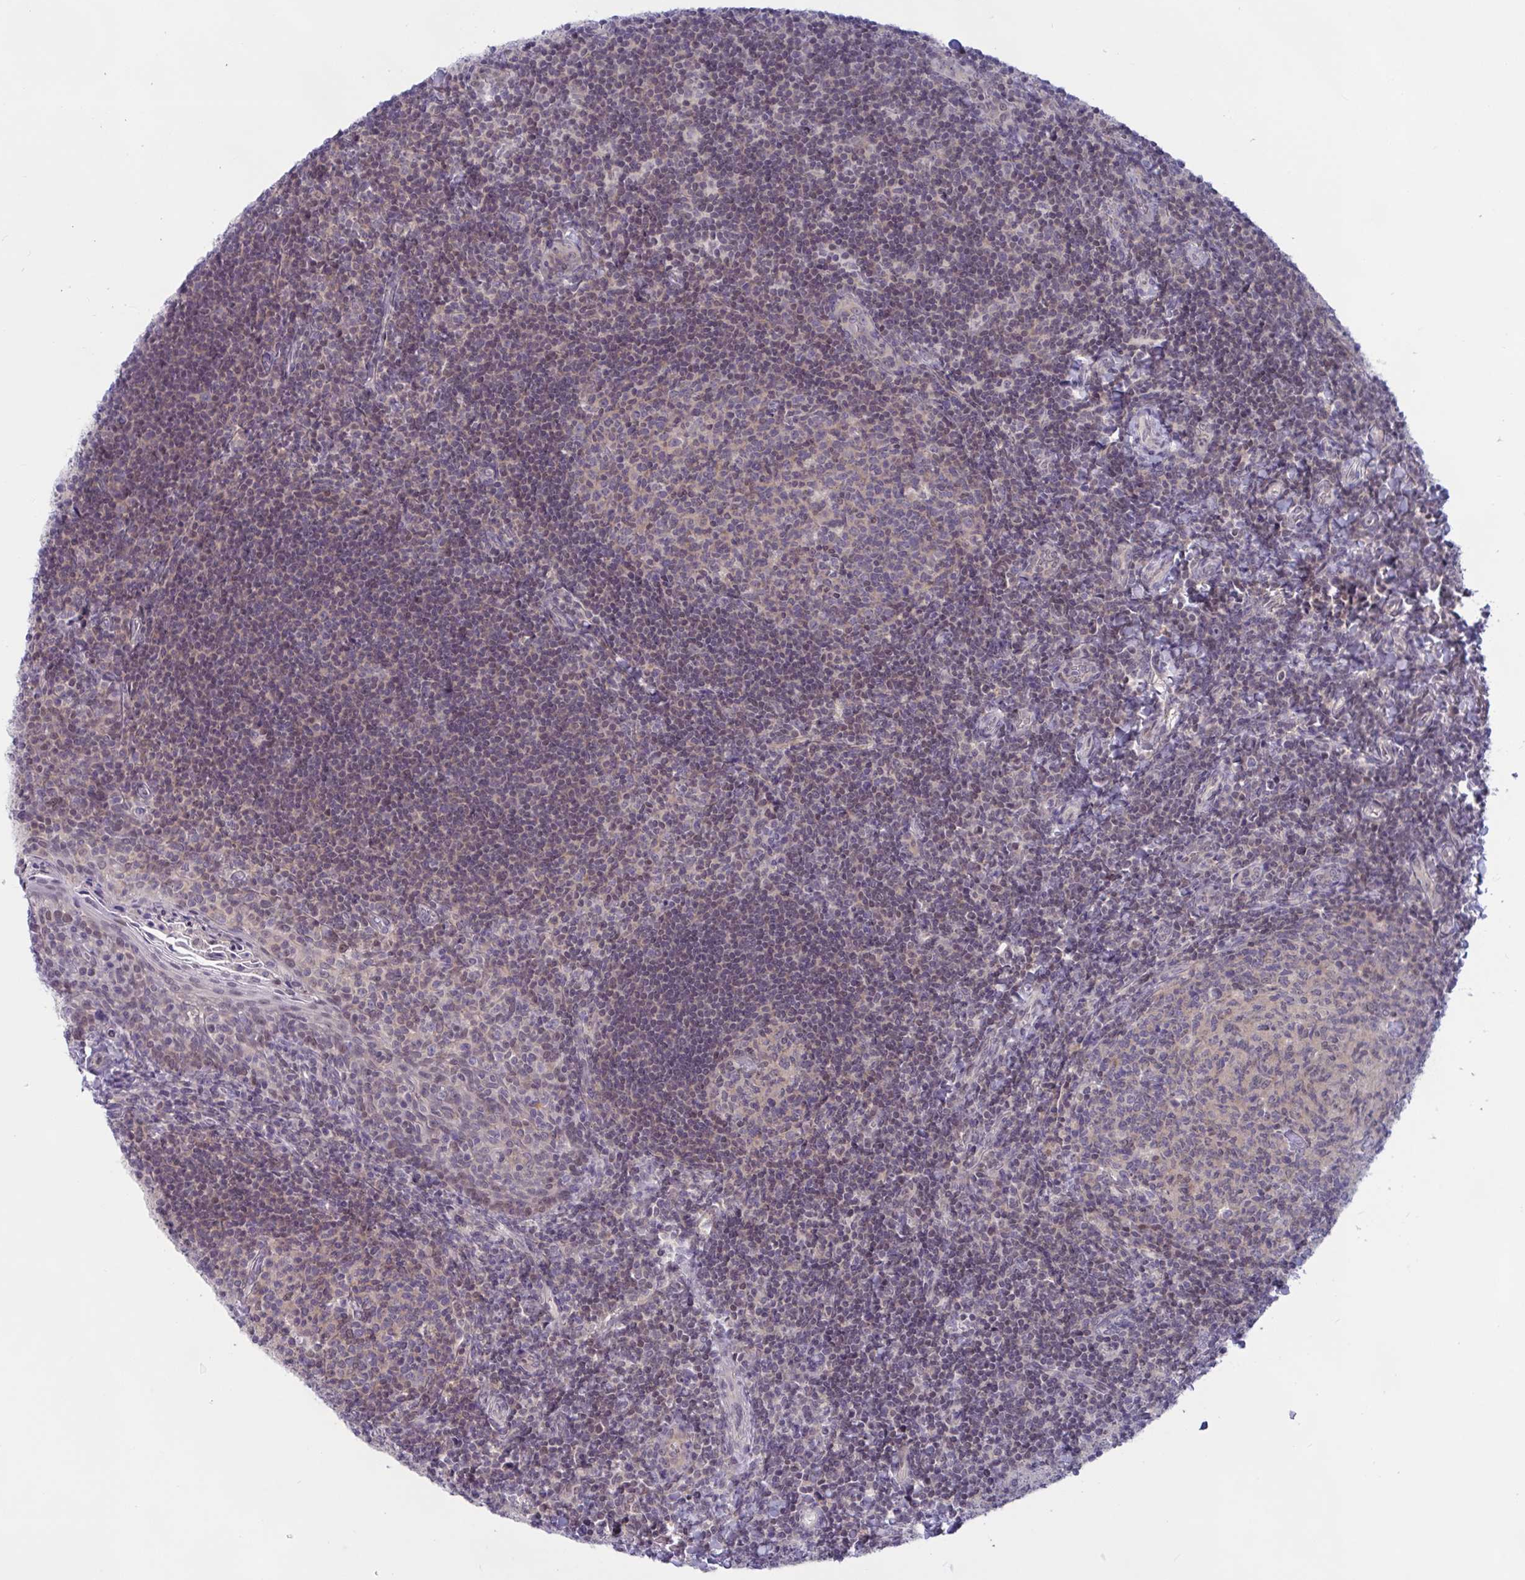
{"staining": {"intensity": "weak", "quantity": "25%-75%", "location": "nuclear"}, "tissue": "tonsil", "cell_type": "Germinal center cells", "image_type": "normal", "snomed": [{"axis": "morphology", "description": "Normal tissue, NOS"}, {"axis": "topography", "description": "Tonsil"}], "caption": "Immunohistochemical staining of unremarkable human tonsil reveals weak nuclear protein staining in approximately 25%-75% of germinal center cells.", "gene": "TSN", "patient": {"sex": "female", "age": 10}}